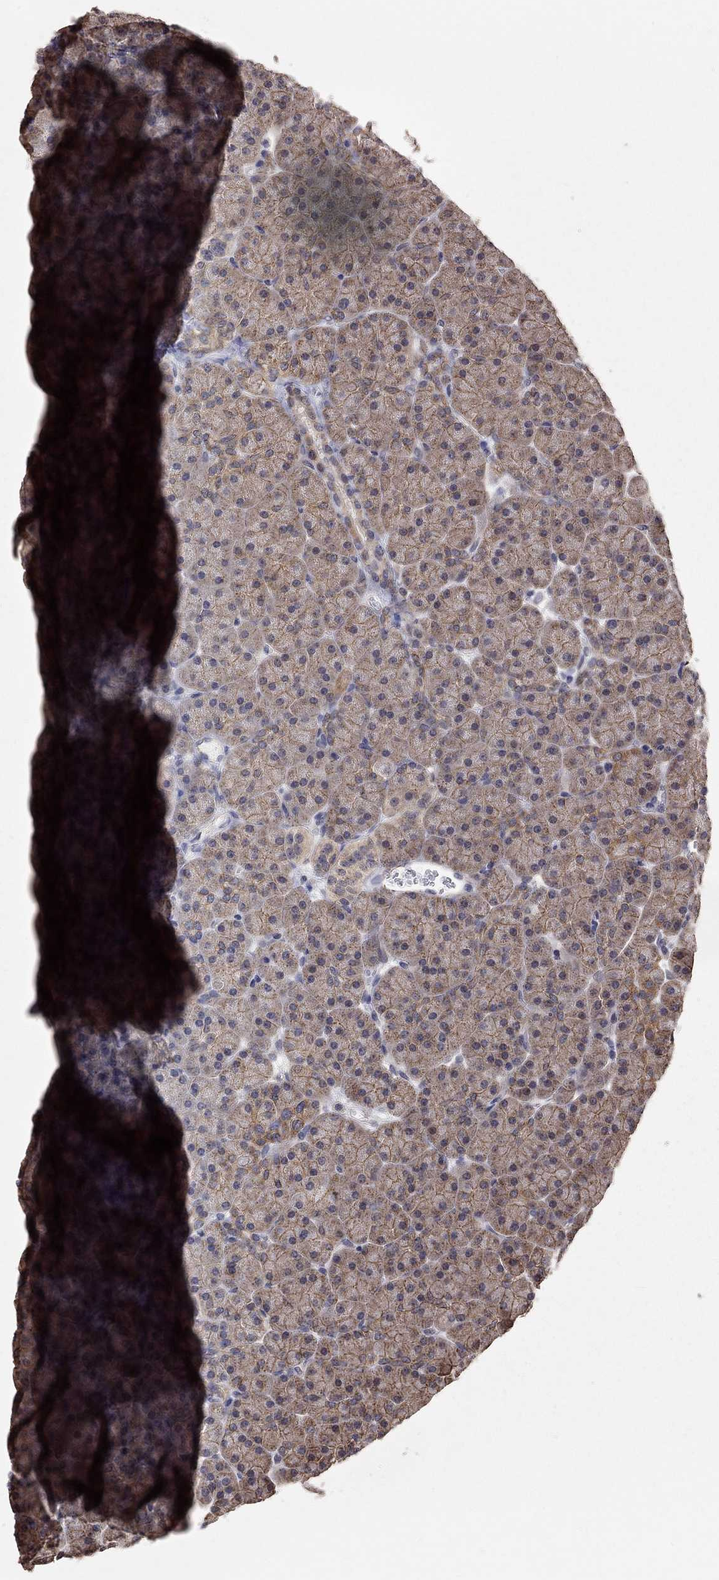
{"staining": {"intensity": "moderate", "quantity": "25%-75%", "location": "cytoplasmic/membranous"}, "tissue": "pancreas", "cell_type": "Exocrine glandular cells", "image_type": "normal", "snomed": [{"axis": "morphology", "description": "Normal tissue, NOS"}, {"axis": "topography", "description": "Pancreas"}], "caption": "Immunohistochemistry (IHC) photomicrograph of benign pancreas: pancreas stained using immunohistochemistry reveals medium levels of moderate protein expression localized specifically in the cytoplasmic/membranous of exocrine glandular cells, appearing as a cytoplasmic/membranous brown color.", "gene": "ANKRA2", "patient": {"sex": "female", "age": 44}}